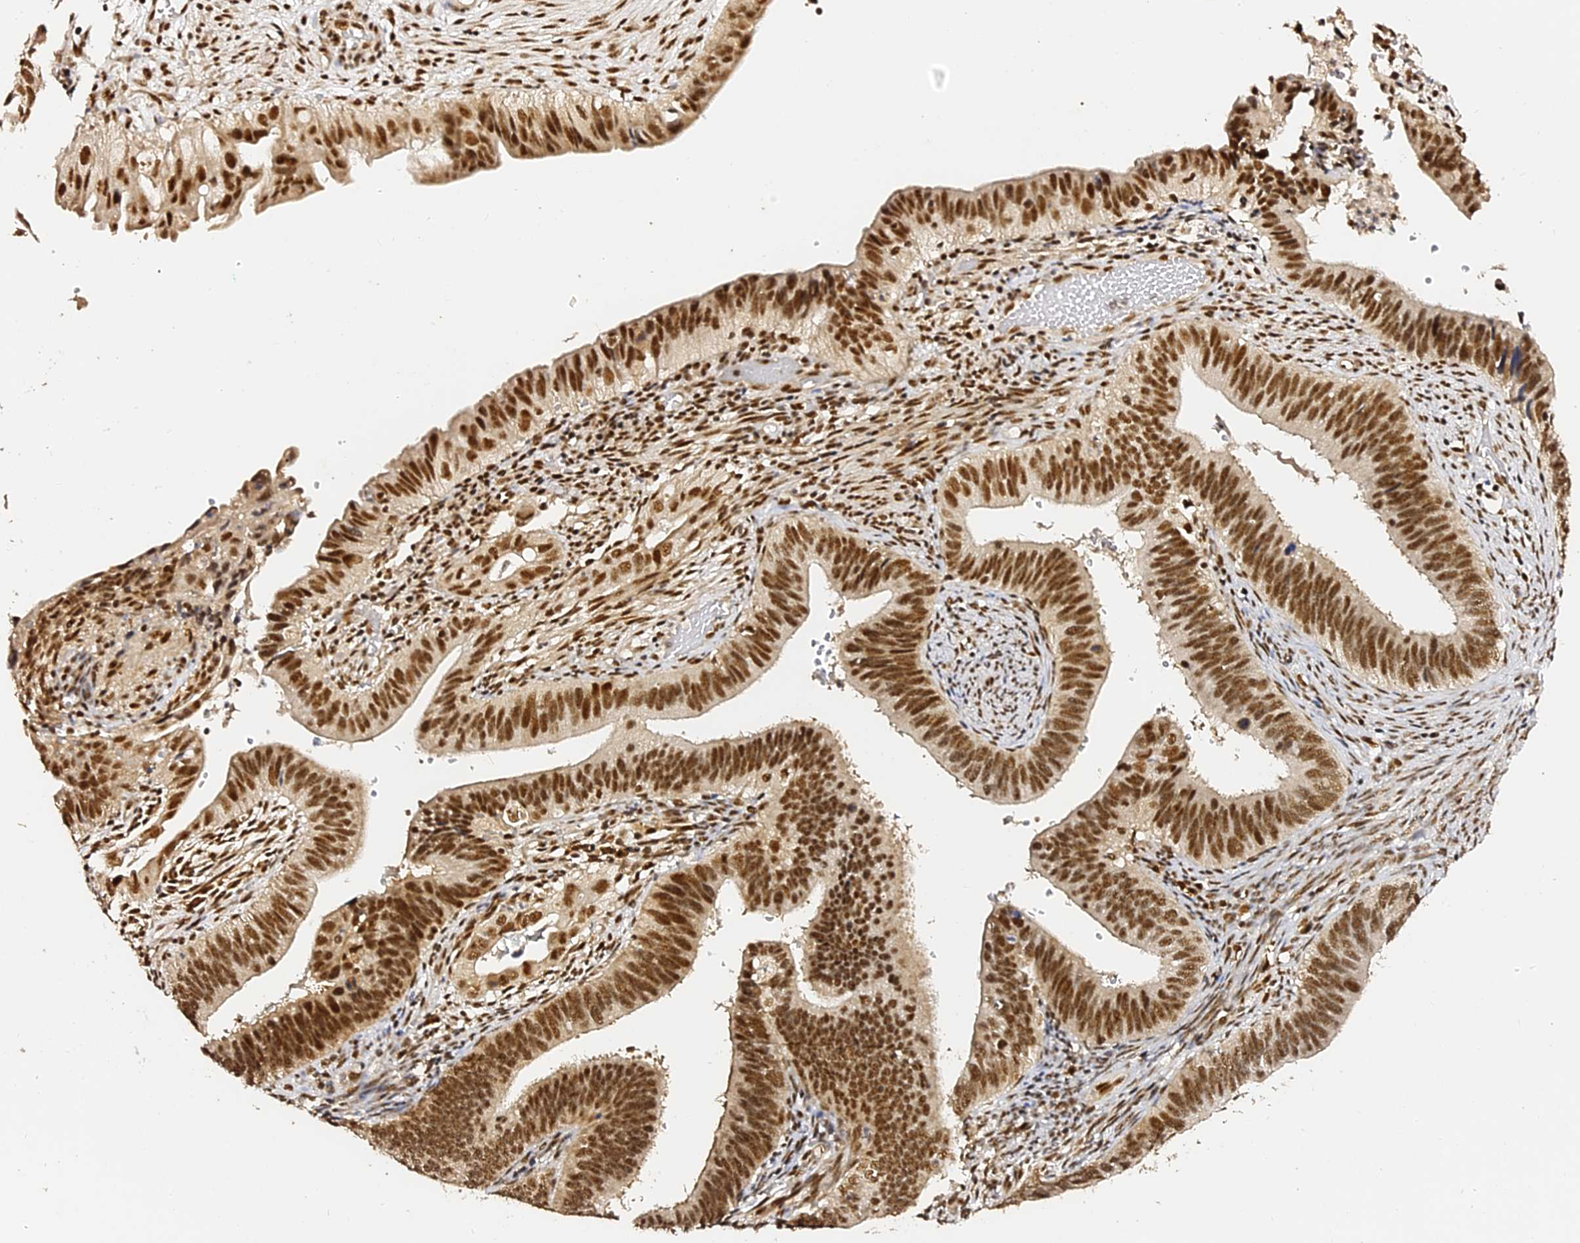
{"staining": {"intensity": "strong", "quantity": ">75%", "location": "nuclear"}, "tissue": "cervical cancer", "cell_type": "Tumor cells", "image_type": "cancer", "snomed": [{"axis": "morphology", "description": "Adenocarcinoma, NOS"}, {"axis": "topography", "description": "Cervix"}], "caption": "About >75% of tumor cells in human cervical cancer (adenocarcinoma) display strong nuclear protein positivity as visualized by brown immunohistochemical staining.", "gene": "MCRS1", "patient": {"sex": "female", "age": 42}}